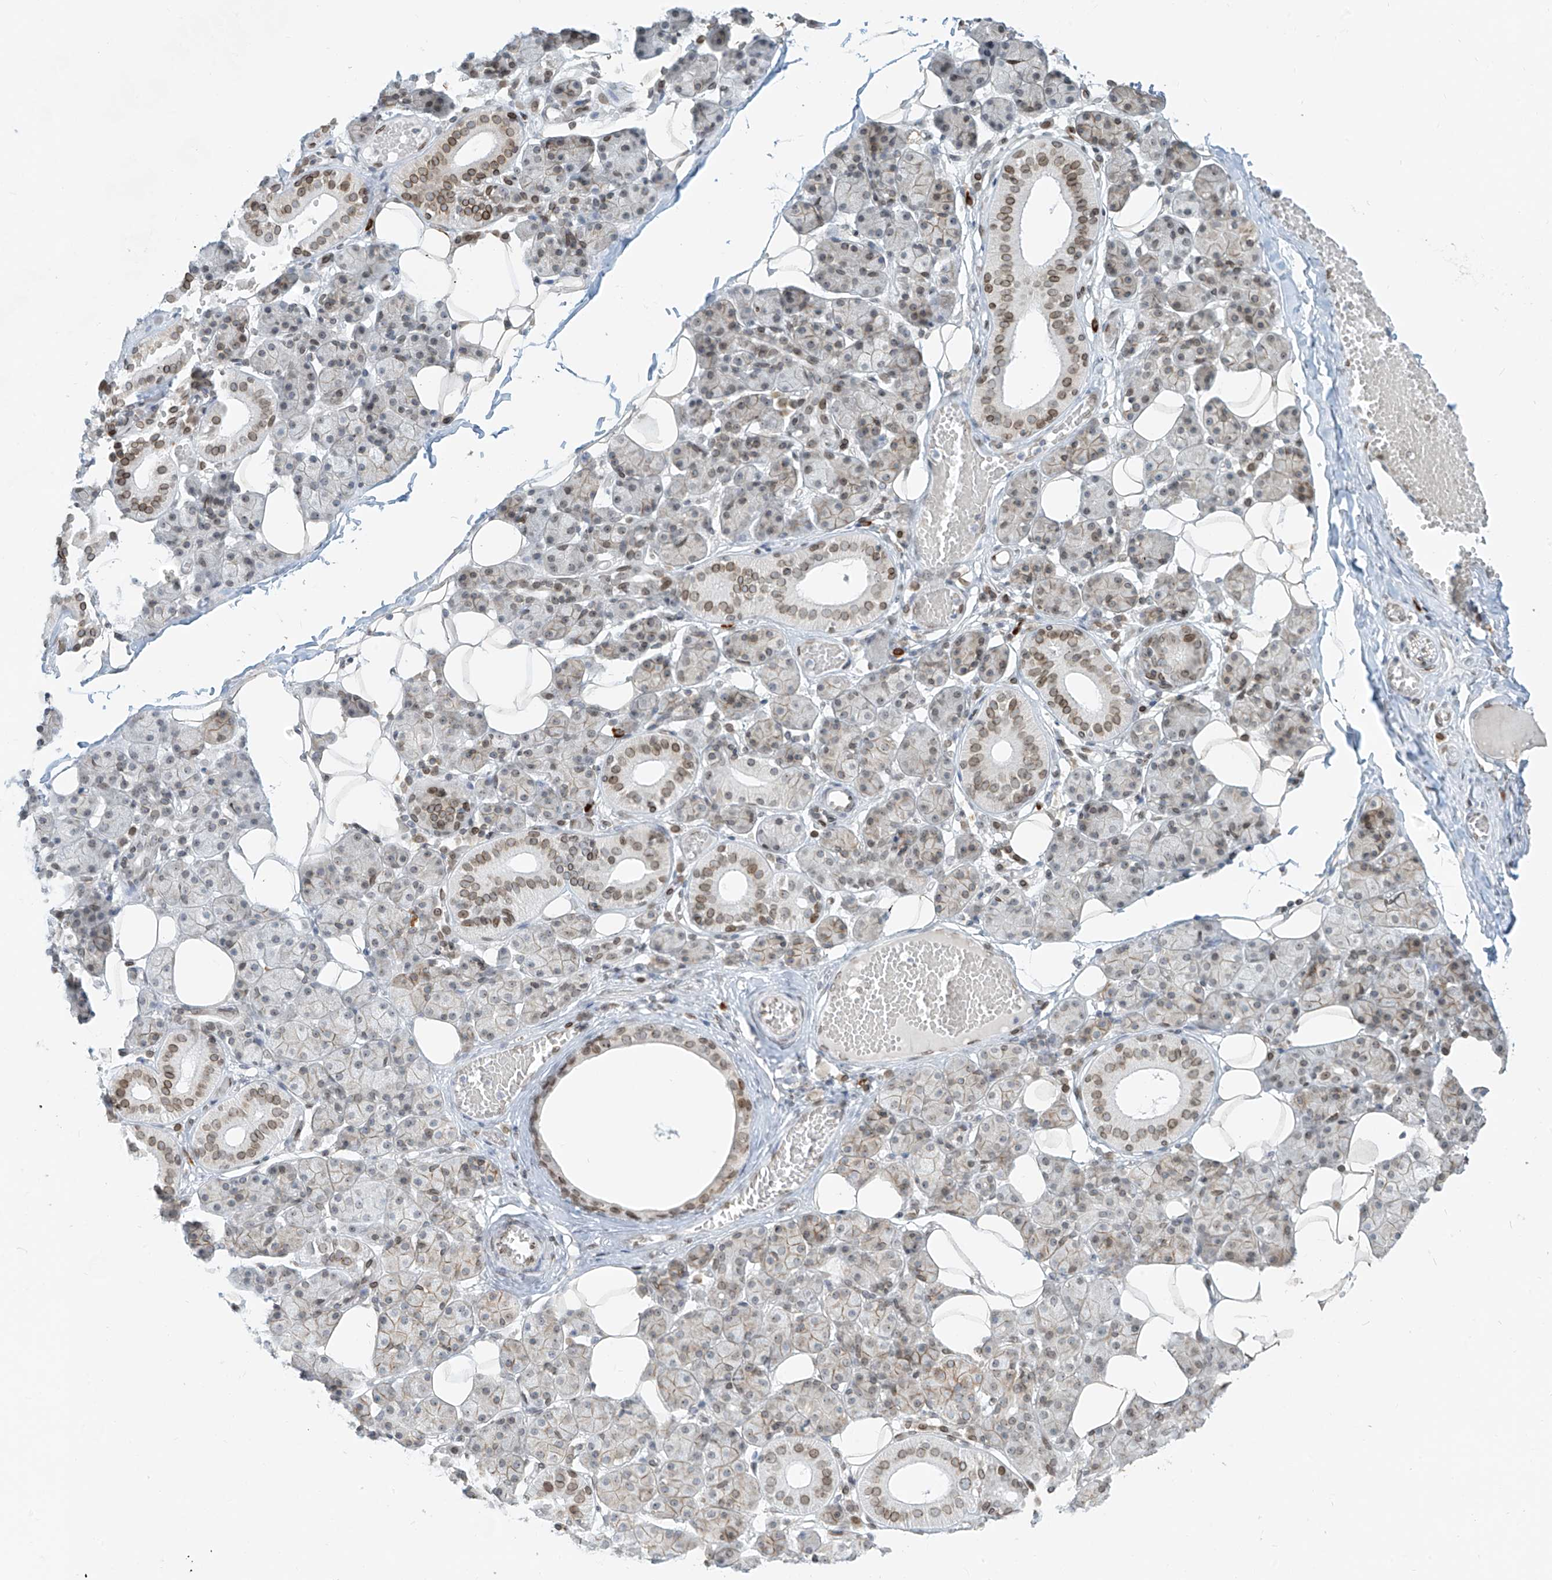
{"staining": {"intensity": "moderate", "quantity": "25%-75%", "location": "nuclear"}, "tissue": "salivary gland", "cell_type": "Glandular cells", "image_type": "normal", "snomed": [{"axis": "morphology", "description": "Normal tissue, NOS"}, {"axis": "topography", "description": "Salivary gland"}], "caption": "Immunohistochemical staining of unremarkable salivary gland demonstrates moderate nuclear protein positivity in approximately 25%-75% of glandular cells.", "gene": "SAMD15", "patient": {"sex": "female", "age": 33}}